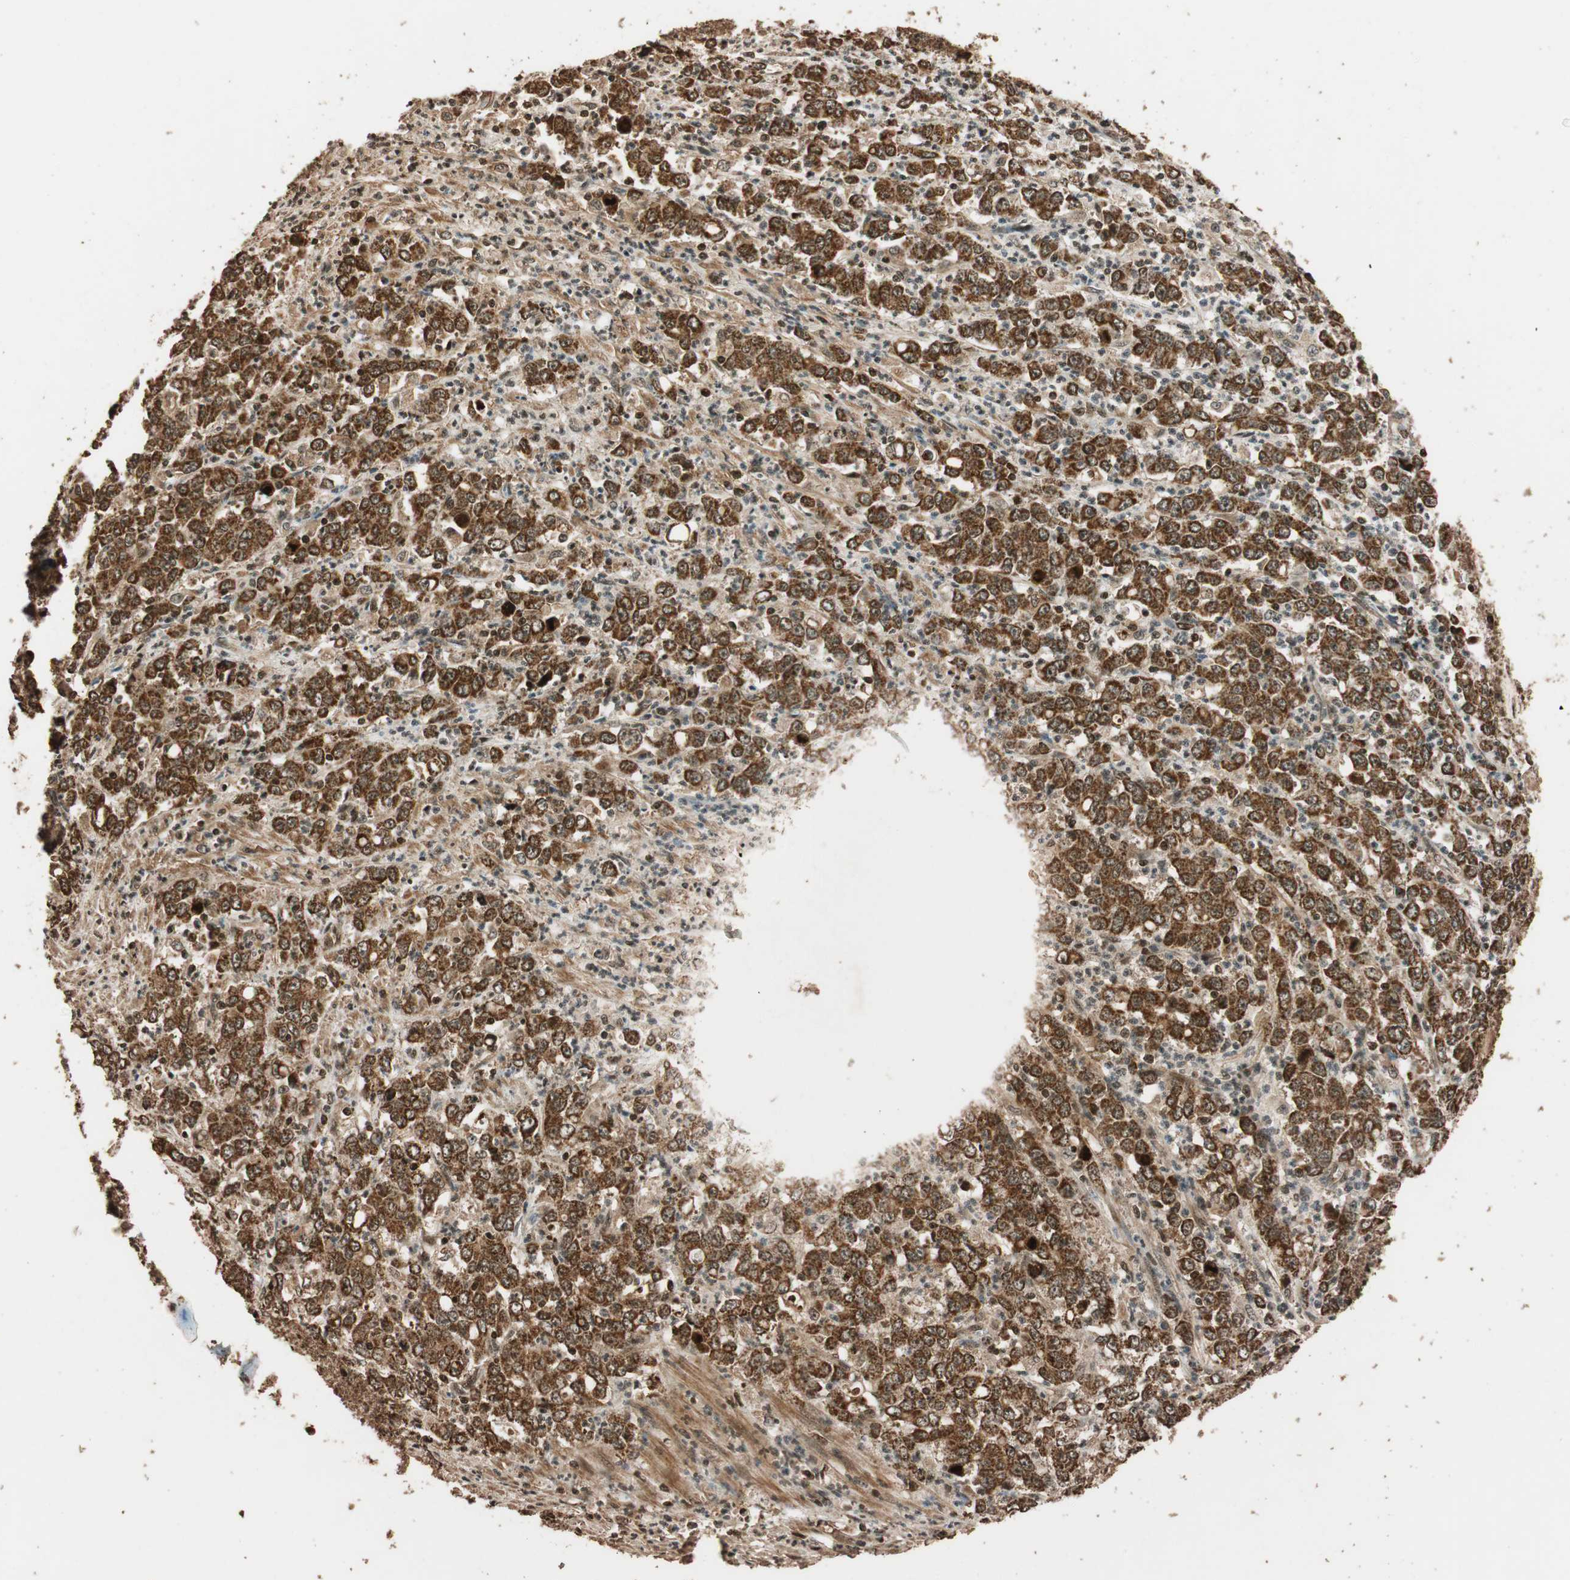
{"staining": {"intensity": "strong", "quantity": ">75%", "location": "cytoplasmic/membranous"}, "tissue": "stomach cancer", "cell_type": "Tumor cells", "image_type": "cancer", "snomed": [{"axis": "morphology", "description": "Adenocarcinoma, NOS"}, {"axis": "topography", "description": "Stomach, lower"}], "caption": "Protein positivity by immunohistochemistry displays strong cytoplasmic/membranous expression in about >75% of tumor cells in adenocarcinoma (stomach). (Stains: DAB in brown, nuclei in blue, Microscopy: brightfield microscopy at high magnification).", "gene": "ALKBH5", "patient": {"sex": "female", "age": 71}}